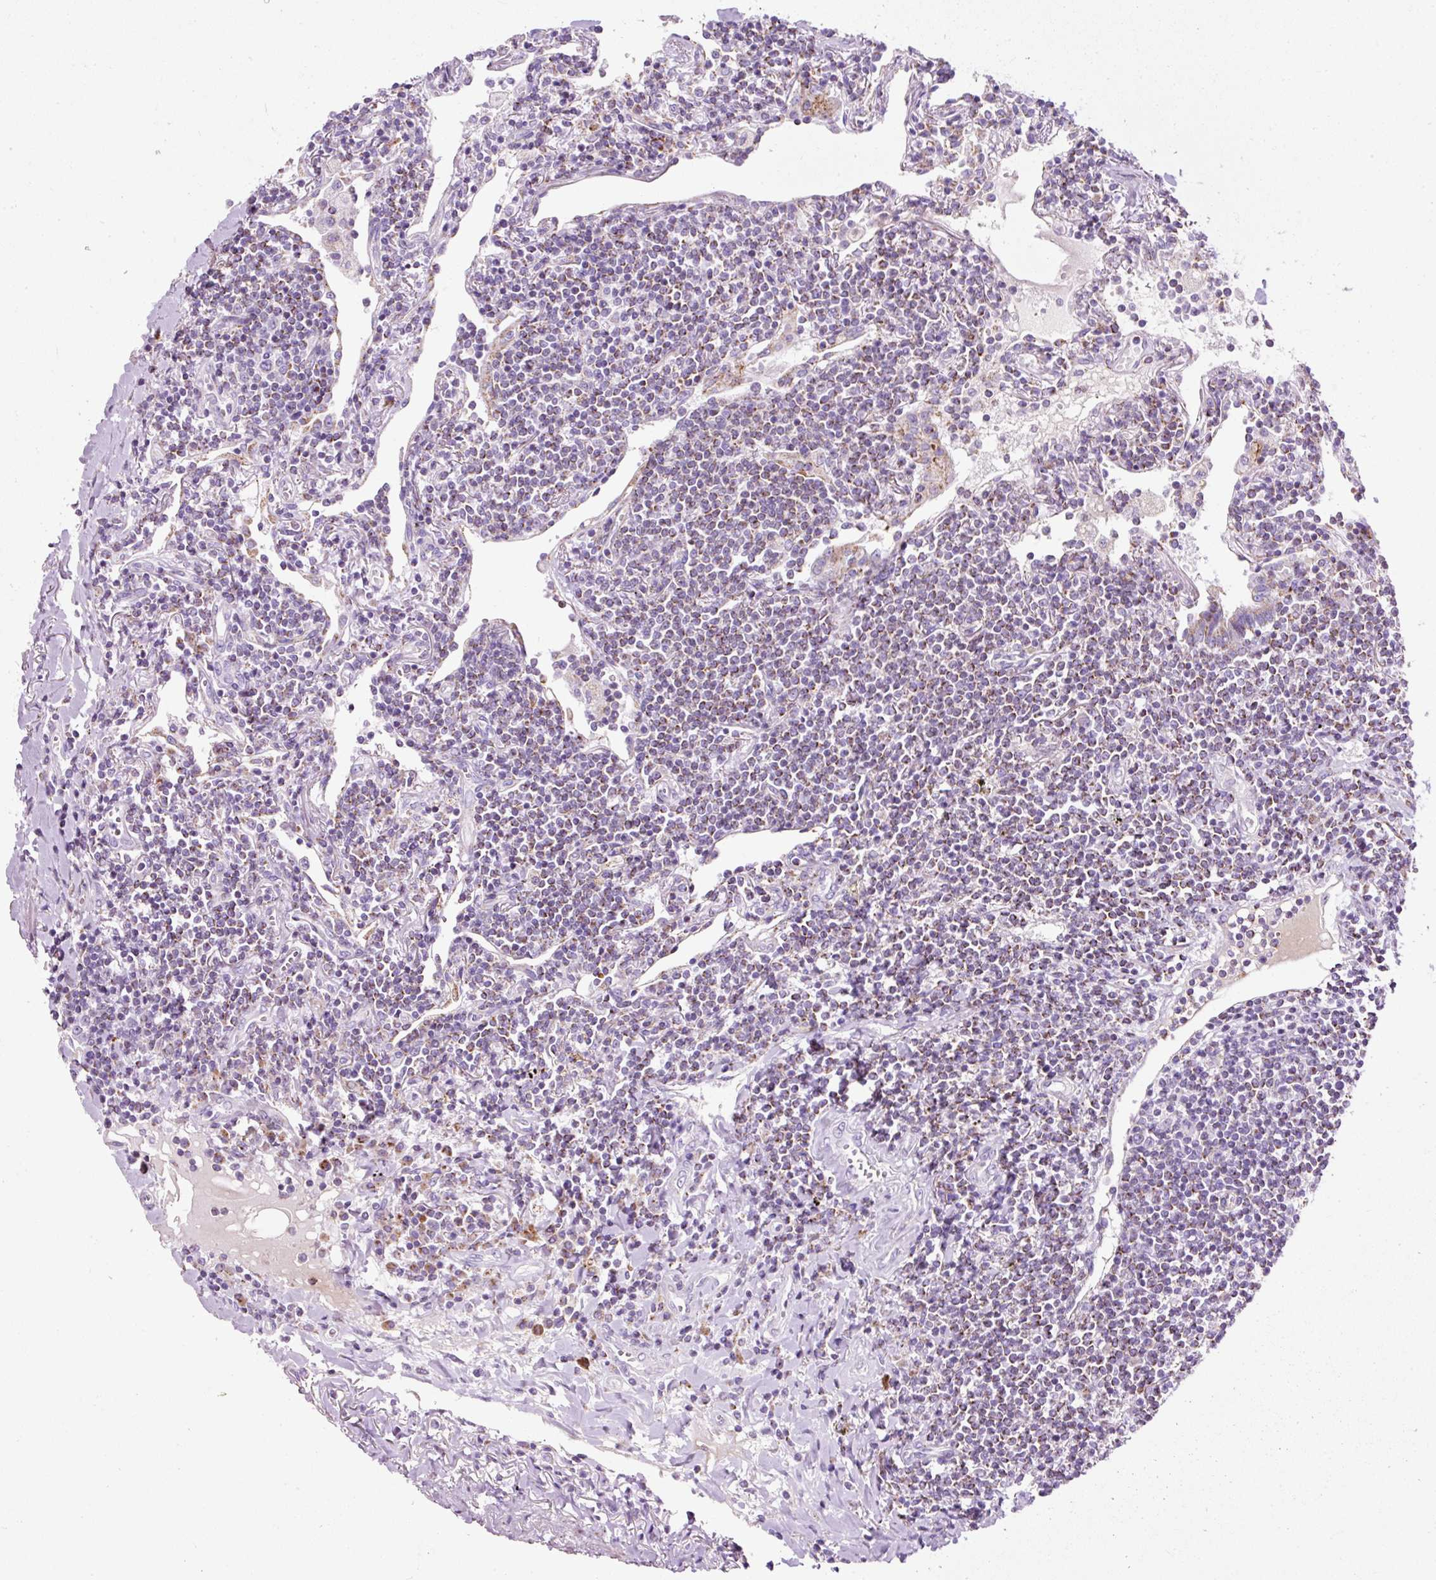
{"staining": {"intensity": "moderate", "quantity": "25%-75%", "location": "cytoplasmic/membranous"}, "tissue": "lymphoma", "cell_type": "Tumor cells", "image_type": "cancer", "snomed": [{"axis": "morphology", "description": "Malignant lymphoma, non-Hodgkin's type, Low grade"}, {"axis": "topography", "description": "Lung"}], "caption": "Tumor cells display medium levels of moderate cytoplasmic/membranous staining in about 25%-75% of cells in human lymphoma.", "gene": "PLPP2", "patient": {"sex": "female", "age": 71}}